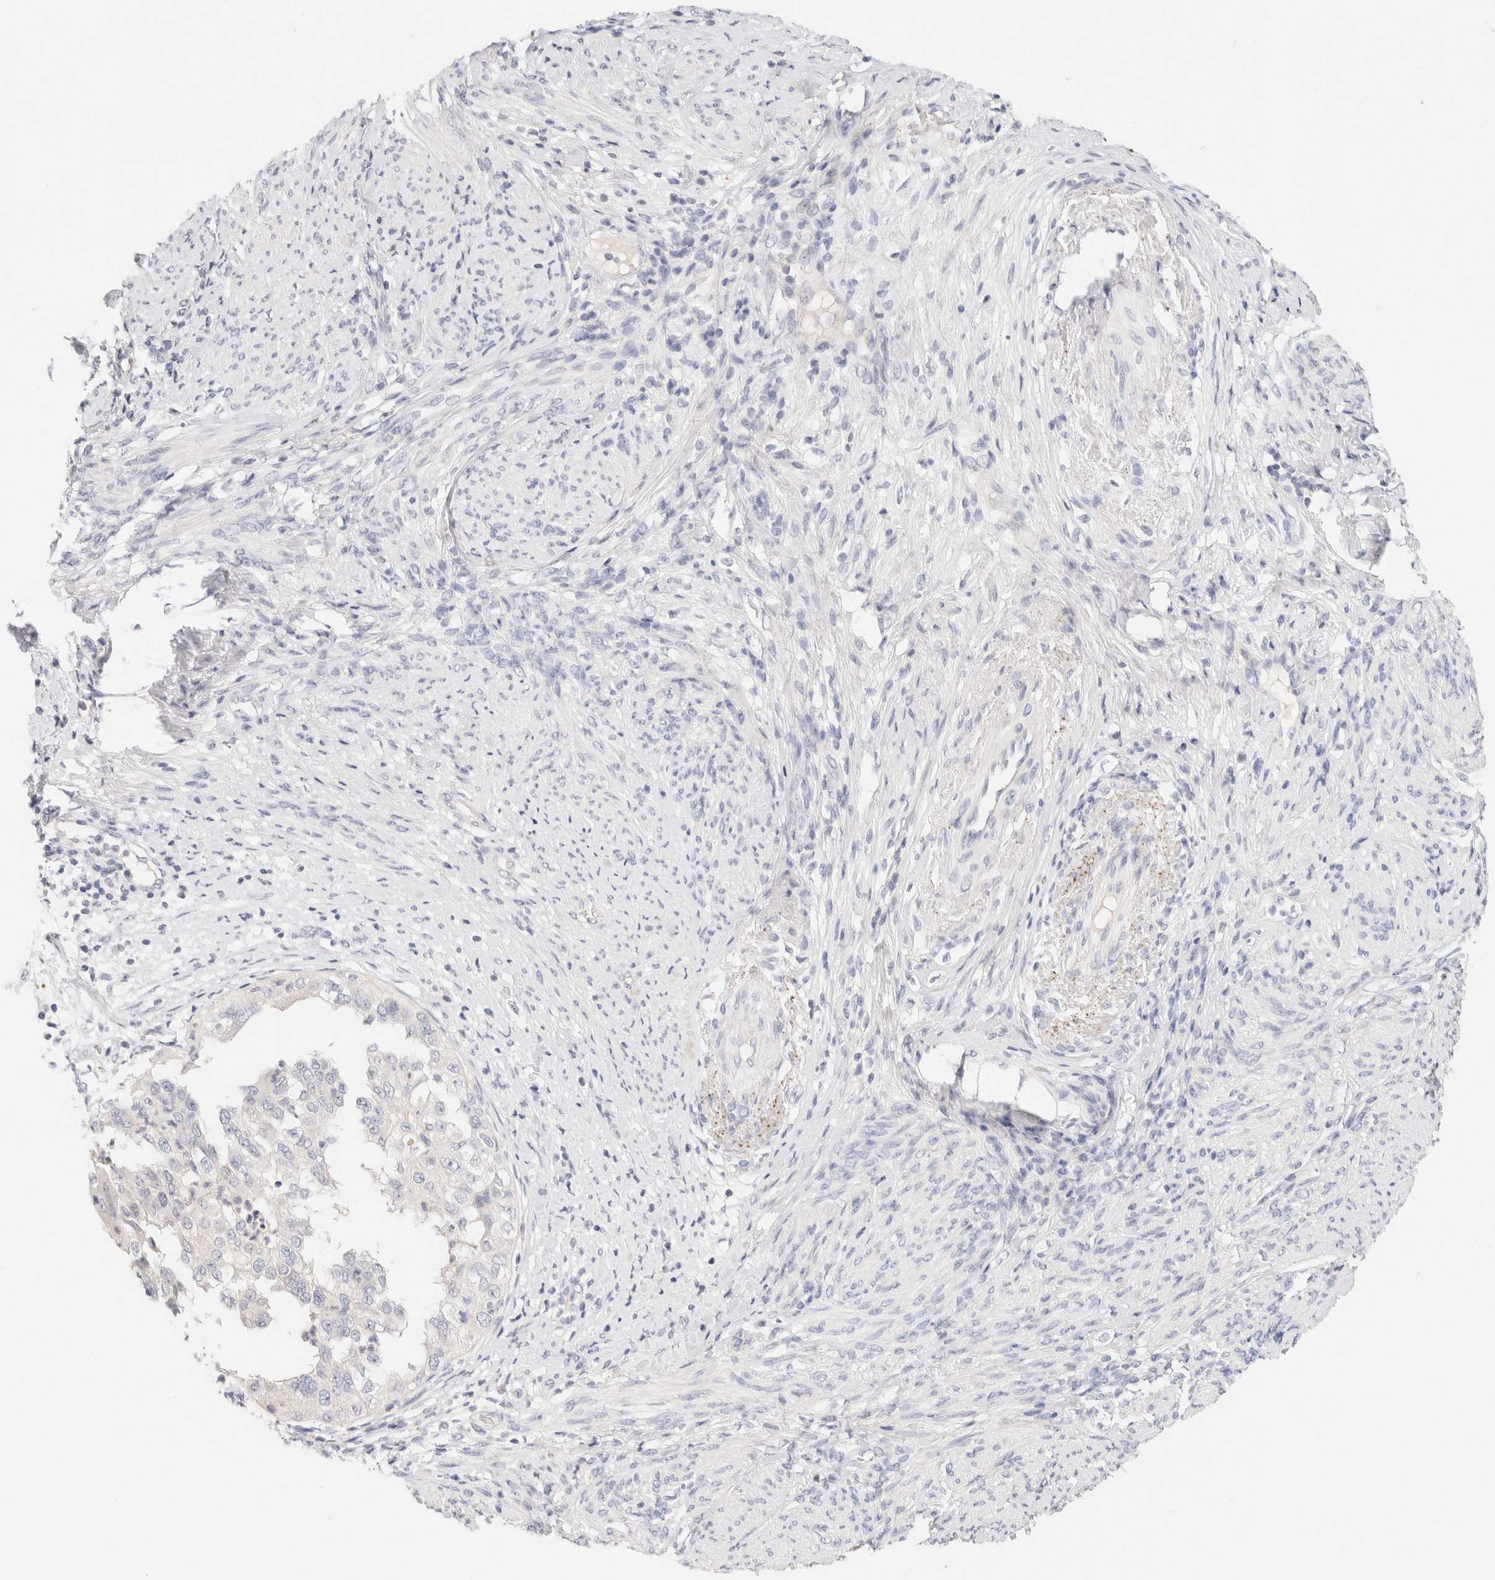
{"staining": {"intensity": "negative", "quantity": "none", "location": "none"}, "tissue": "endometrial cancer", "cell_type": "Tumor cells", "image_type": "cancer", "snomed": [{"axis": "morphology", "description": "Adenocarcinoma, NOS"}, {"axis": "topography", "description": "Endometrium"}], "caption": "High magnification brightfield microscopy of adenocarcinoma (endometrial) stained with DAB (brown) and counterstained with hematoxylin (blue): tumor cells show no significant positivity. (Immunohistochemistry, brightfield microscopy, high magnification).", "gene": "SCGB2A2", "patient": {"sex": "female", "age": 85}}